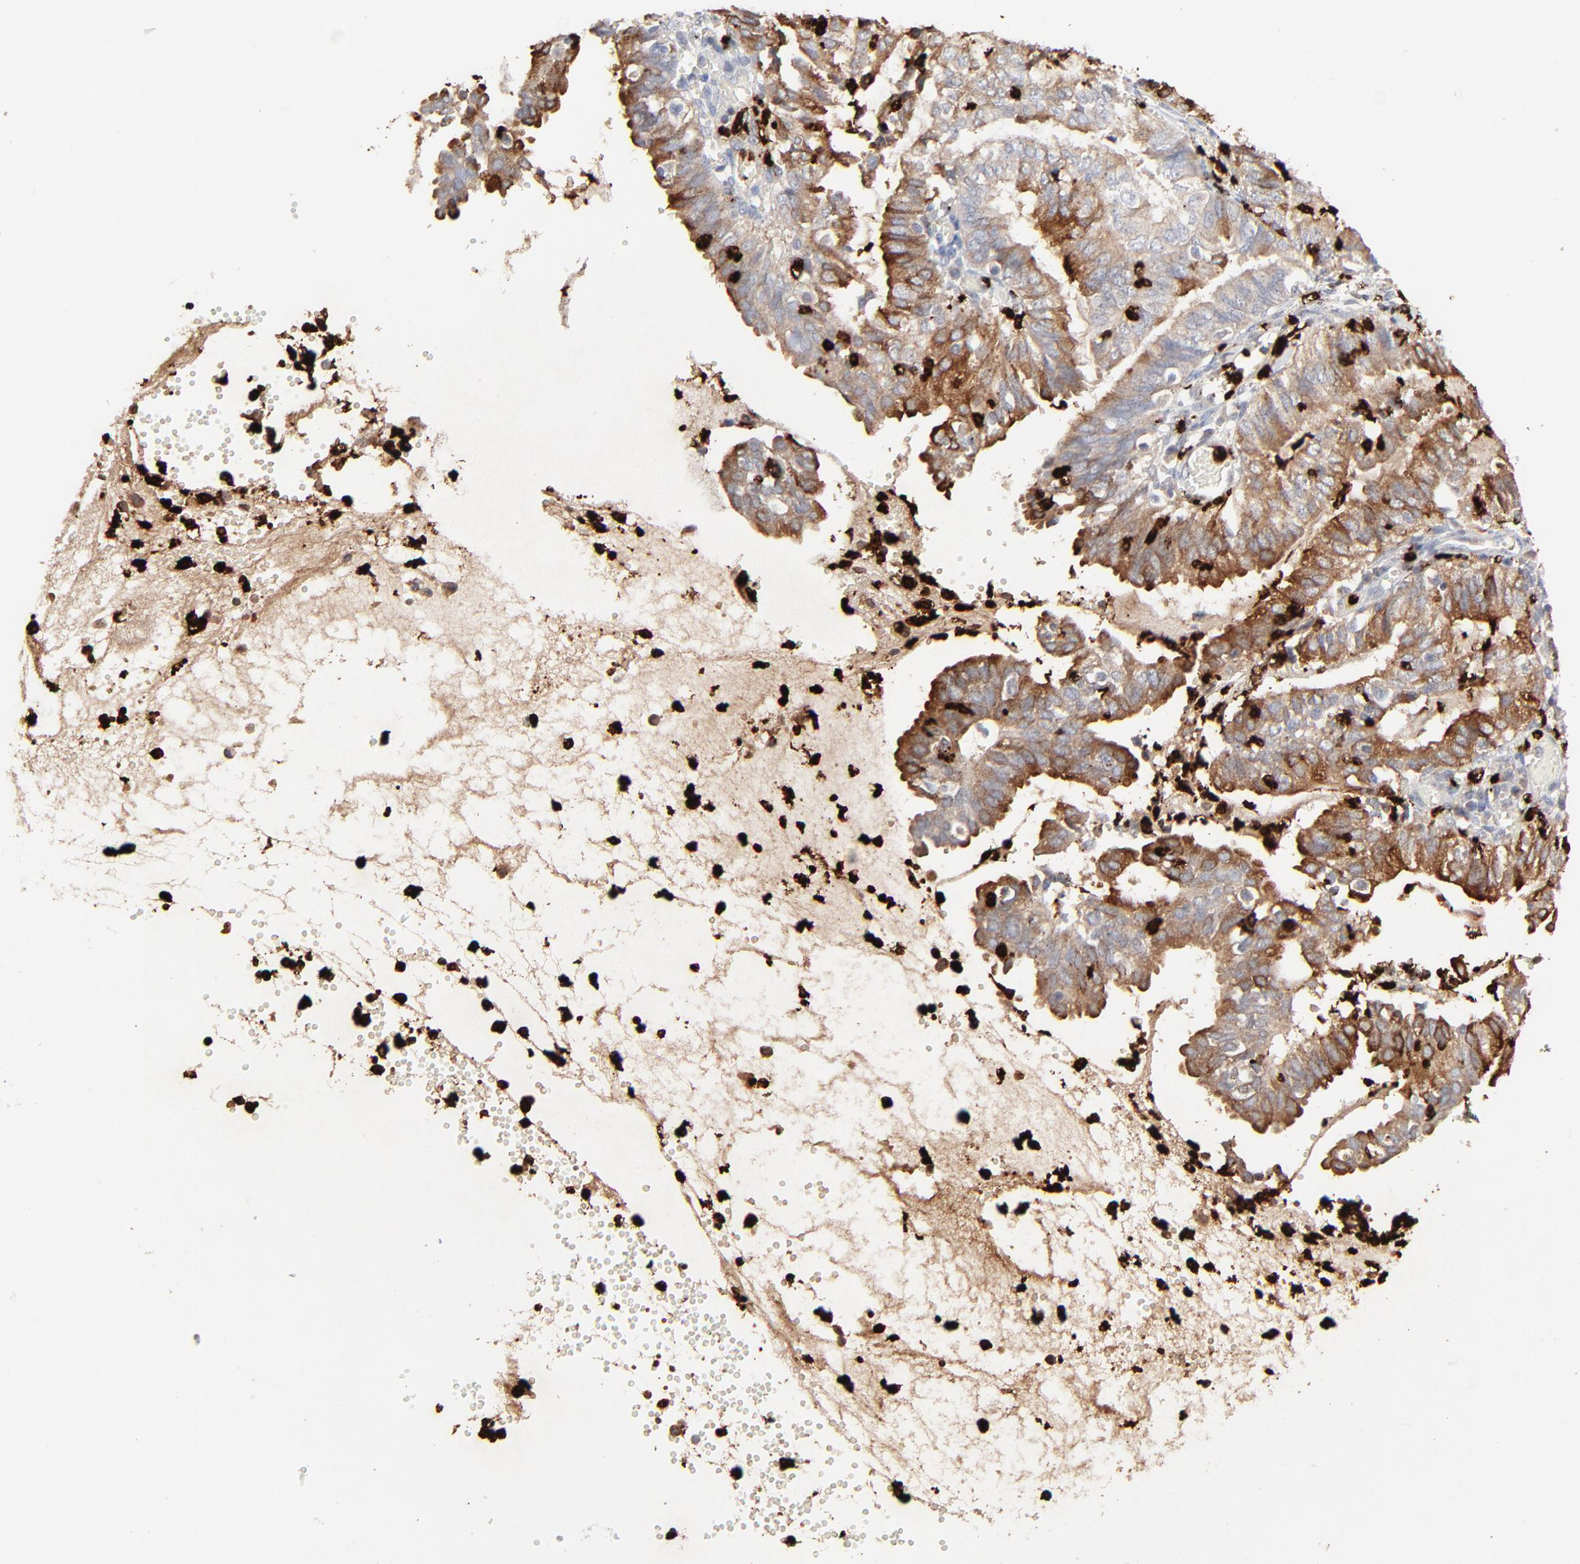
{"staining": {"intensity": "moderate", "quantity": "25%-75%", "location": "cytoplasmic/membranous"}, "tissue": "endometrial cancer", "cell_type": "Tumor cells", "image_type": "cancer", "snomed": [{"axis": "morphology", "description": "Adenocarcinoma, NOS"}, {"axis": "topography", "description": "Endometrium"}], "caption": "Moderate cytoplasmic/membranous protein expression is seen in about 25%-75% of tumor cells in adenocarcinoma (endometrial). (IHC, brightfield microscopy, high magnification).", "gene": "LCN2", "patient": {"sex": "female", "age": 66}}